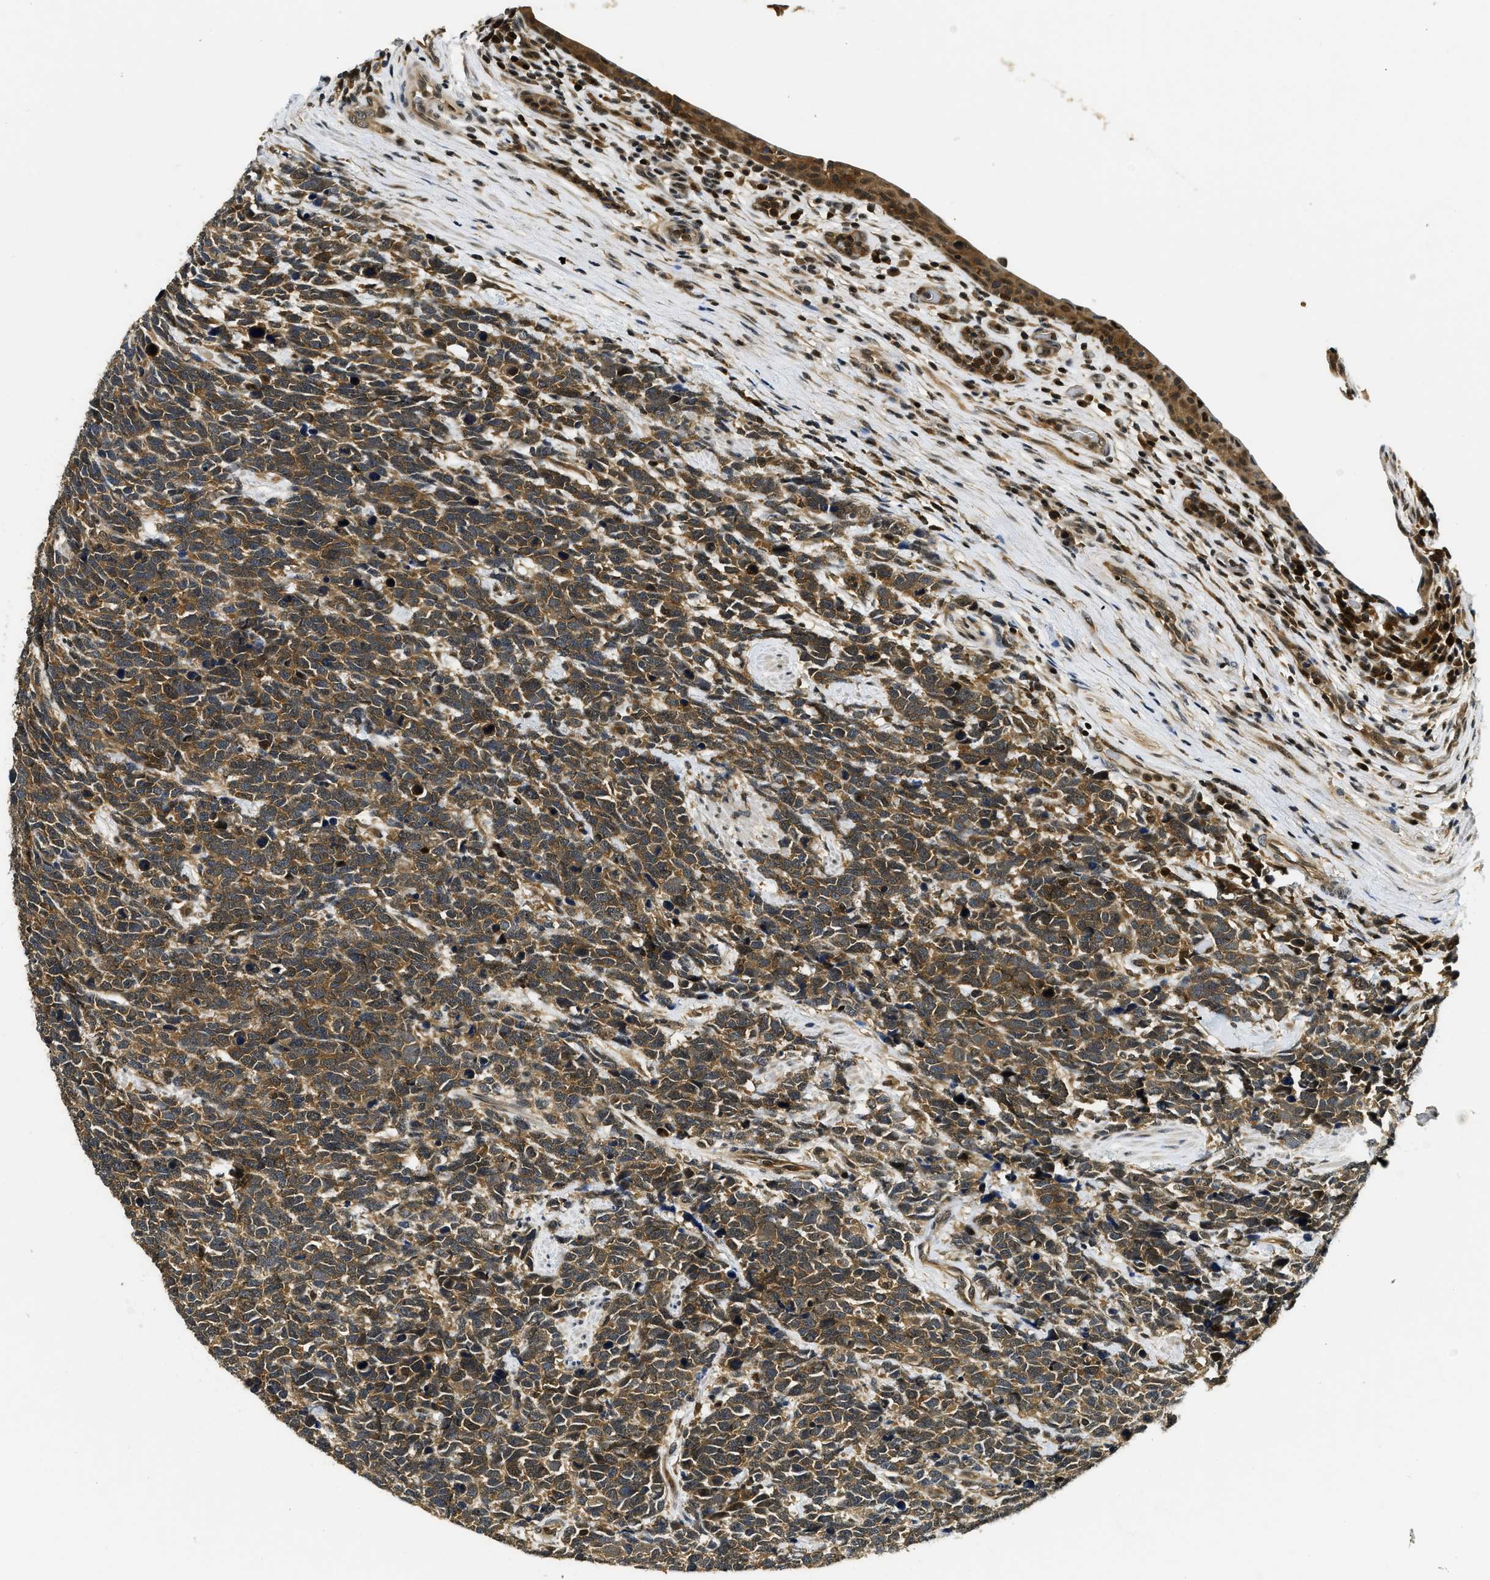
{"staining": {"intensity": "moderate", "quantity": ">75%", "location": "cytoplasmic/membranous"}, "tissue": "urothelial cancer", "cell_type": "Tumor cells", "image_type": "cancer", "snomed": [{"axis": "morphology", "description": "Urothelial carcinoma, High grade"}, {"axis": "topography", "description": "Urinary bladder"}], "caption": "Tumor cells display moderate cytoplasmic/membranous staining in approximately >75% of cells in urothelial cancer.", "gene": "ADSL", "patient": {"sex": "female", "age": 82}}